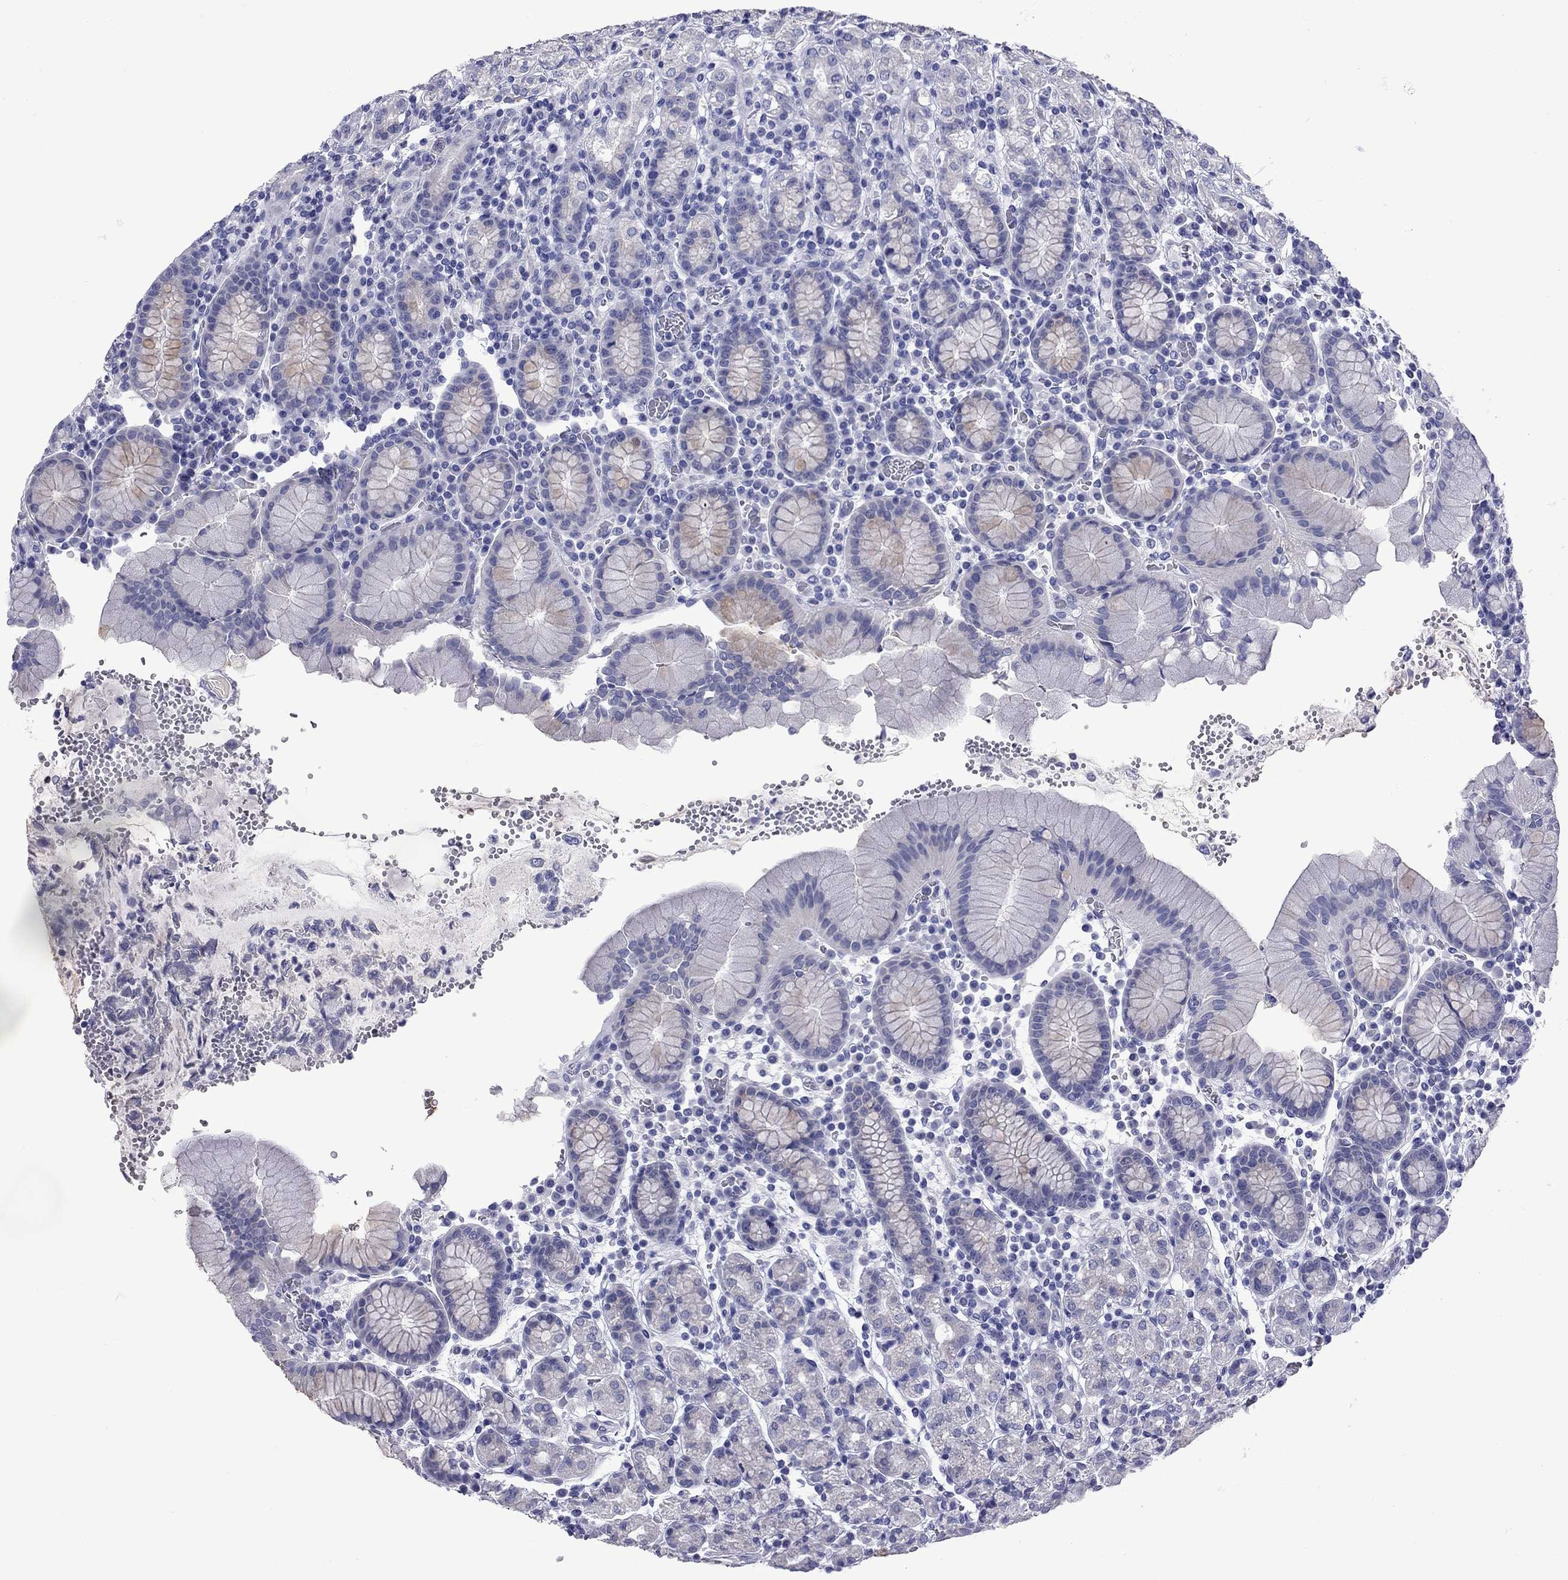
{"staining": {"intensity": "negative", "quantity": "none", "location": "none"}, "tissue": "stomach", "cell_type": "Glandular cells", "image_type": "normal", "snomed": [{"axis": "morphology", "description": "Normal tissue, NOS"}, {"axis": "topography", "description": "Stomach, upper"}, {"axis": "topography", "description": "Stomach"}], "caption": "Benign stomach was stained to show a protein in brown. There is no significant expression in glandular cells. The staining is performed using DAB brown chromogen with nuclei counter-stained in using hematoxylin.", "gene": "EPPIN", "patient": {"sex": "male", "age": 62}}